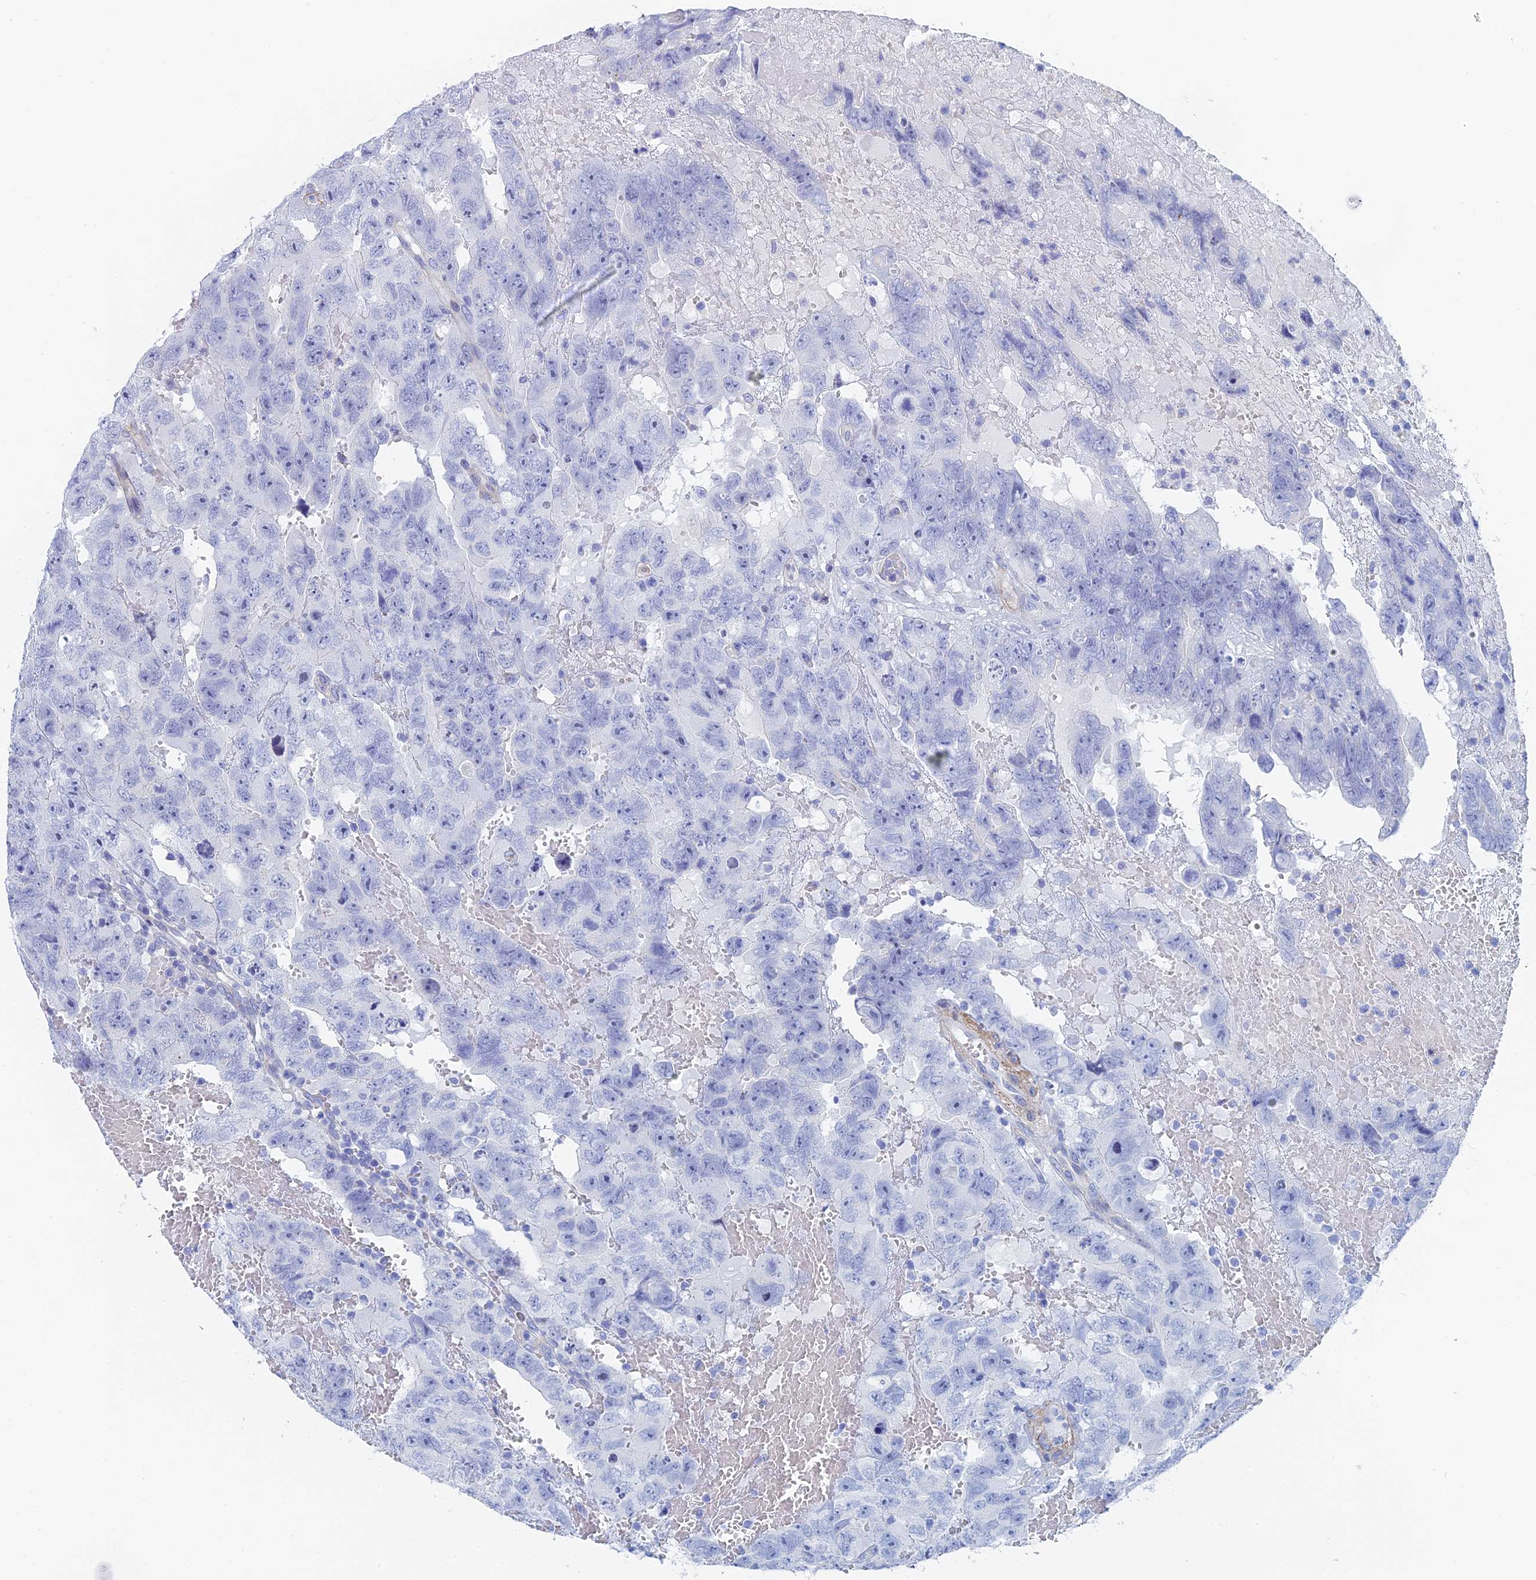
{"staining": {"intensity": "negative", "quantity": "none", "location": "none"}, "tissue": "testis cancer", "cell_type": "Tumor cells", "image_type": "cancer", "snomed": [{"axis": "morphology", "description": "Carcinoma, Embryonal, NOS"}, {"axis": "topography", "description": "Testis"}], "caption": "This image is of embryonal carcinoma (testis) stained with immunohistochemistry (IHC) to label a protein in brown with the nuclei are counter-stained blue. There is no positivity in tumor cells.", "gene": "KCNK18", "patient": {"sex": "male", "age": 45}}